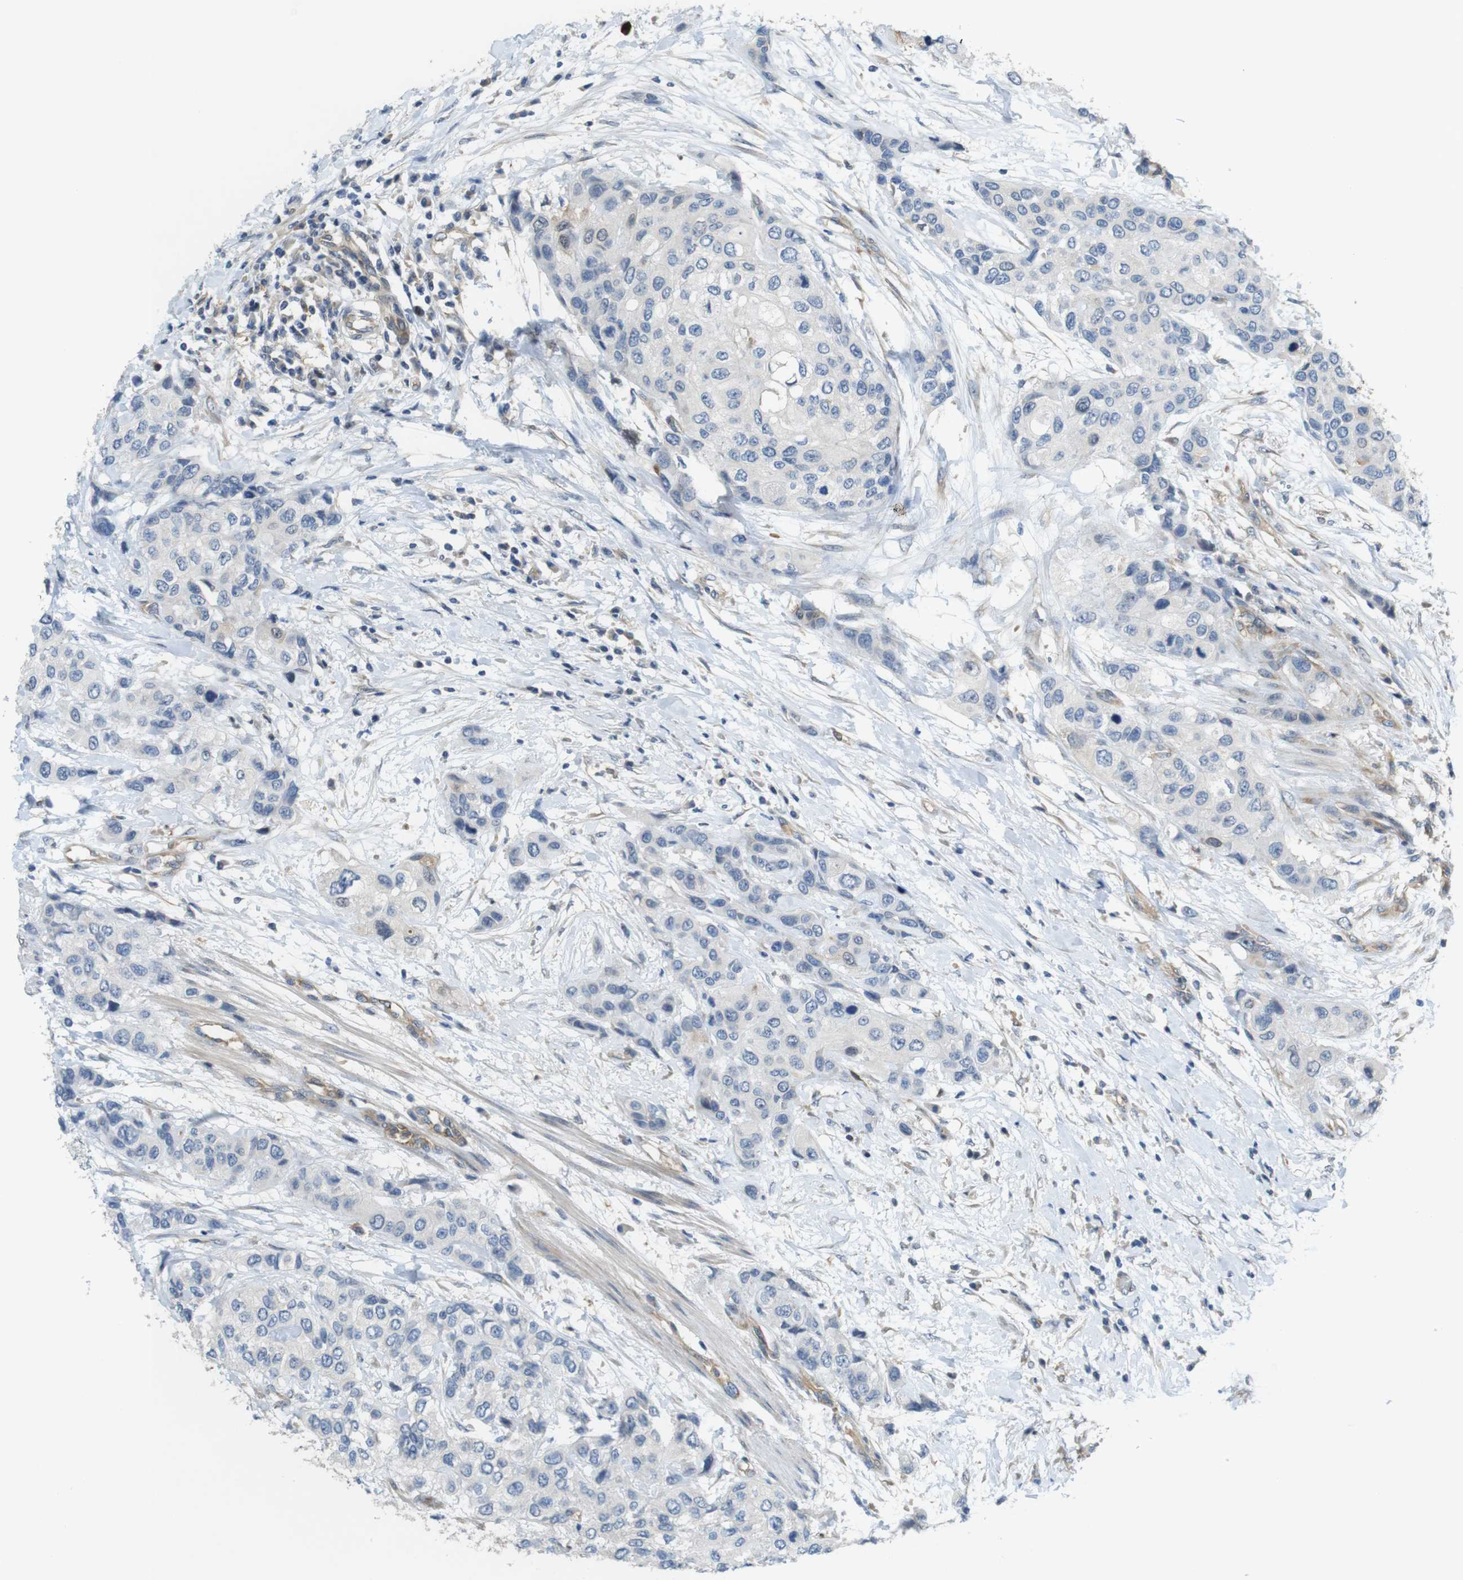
{"staining": {"intensity": "negative", "quantity": "none", "location": "none"}, "tissue": "urothelial cancer", "cell_type": "Tumor cells", "image_type": "cancer", "snomed": [{"axis": "morphology", "description": "Urothelial carcinoma, High grade"}, {"axis": "topography", "description": "Urinary bladder"}], "caption": "There is no significant expression in tumor cells of high-grade urothelial carcinoma.", "gene": "PCDH10", "patient": {"sex": "female", "age": 56}}